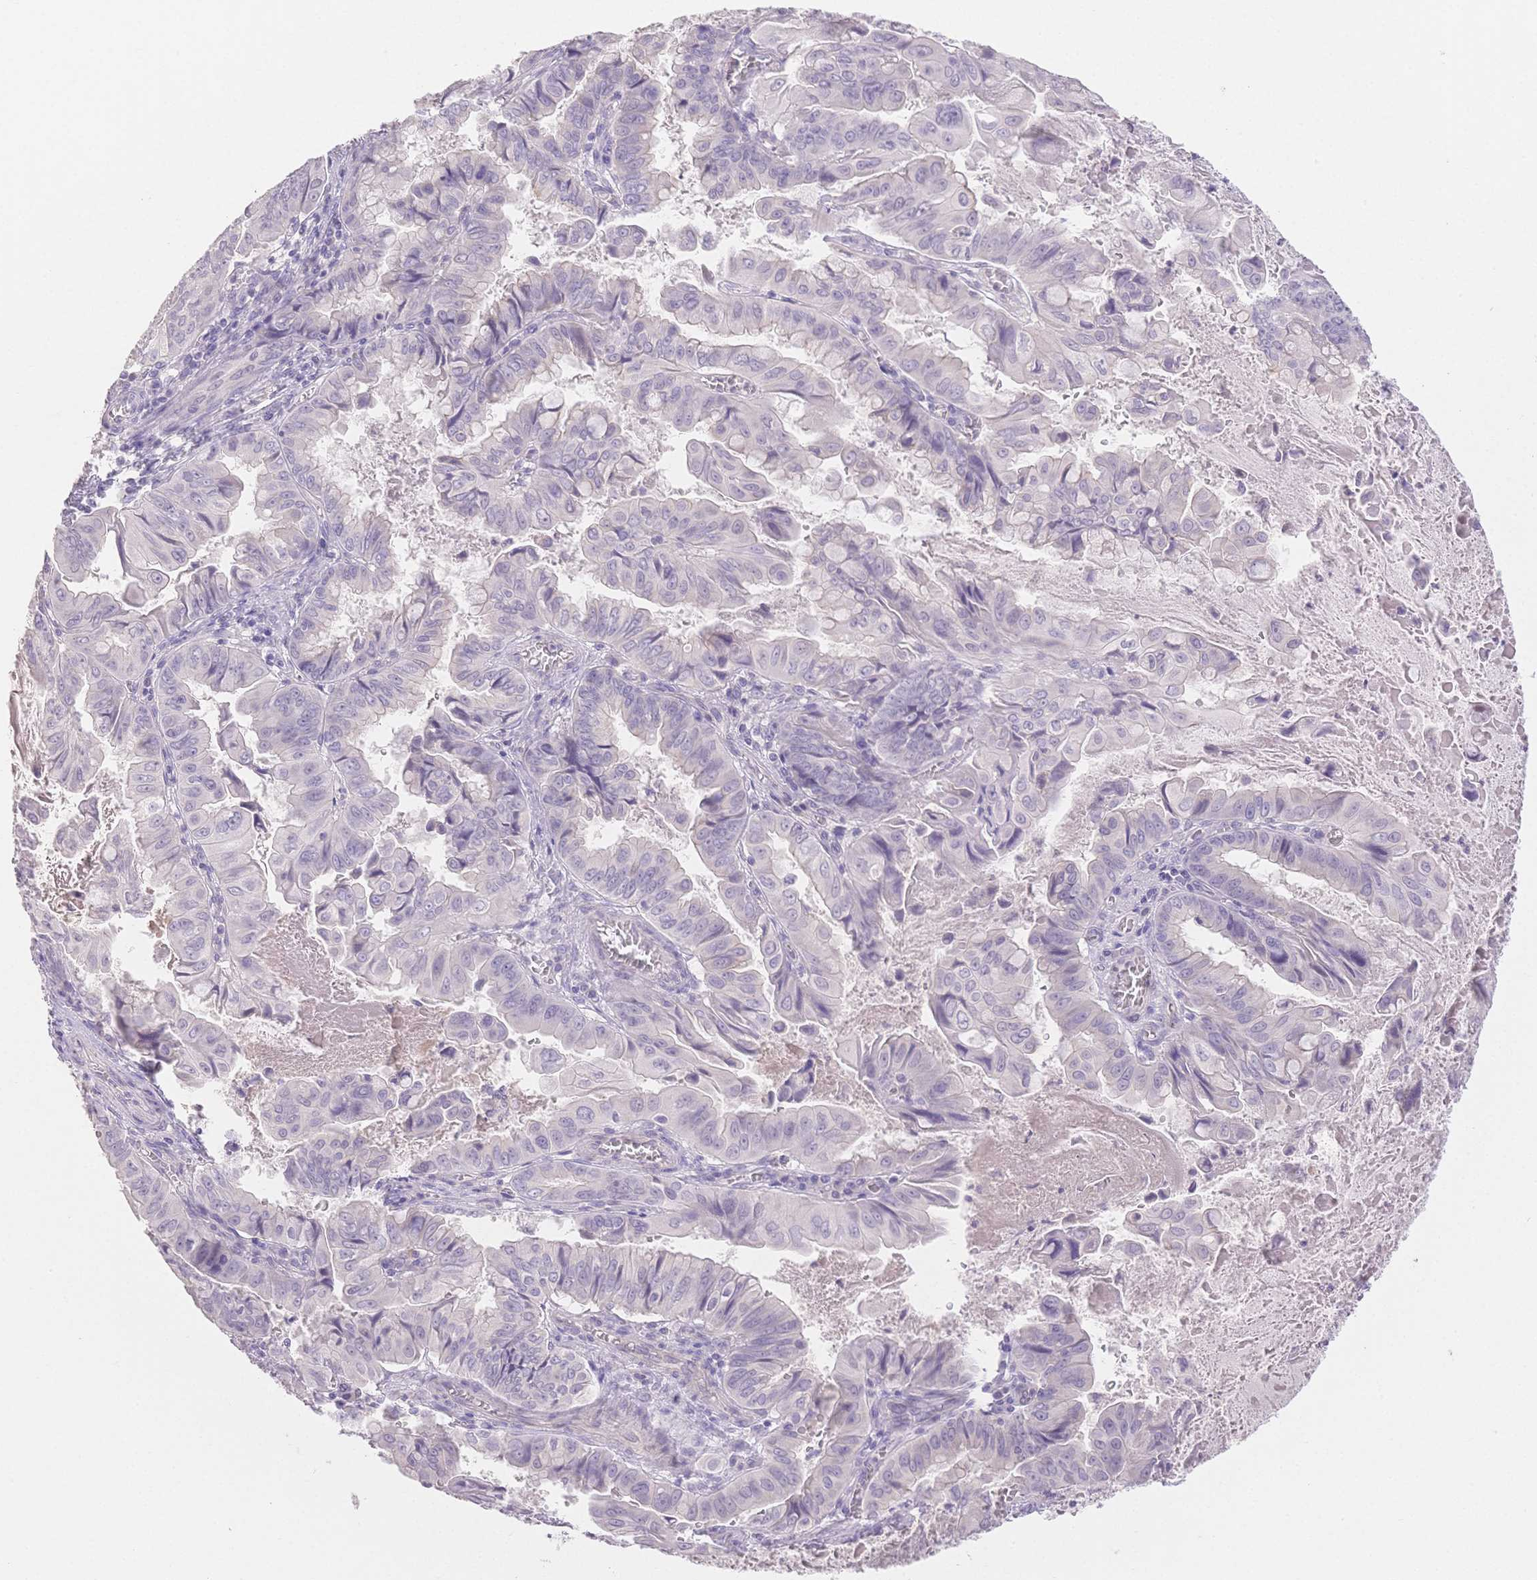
{"staining": {"intensity": "negative", "quantity": "none", "location": "none"}, "tissue": "stomach cancer", "cell_type": "Tumor cells", "image_type": "cancer", "snomed": [{"axis": "morphology", "description": "Adenocarcinoma, NOS"}, {"axis": "topography", "description": "Stomach, upper"}], "caption": "Stomach adenocarcinoma stained for a protein using immunohistochemistry demonstrates no staining tumor cells.", "gene": "SUV39H2", "patient": {"sex": "male", "age": 80}}